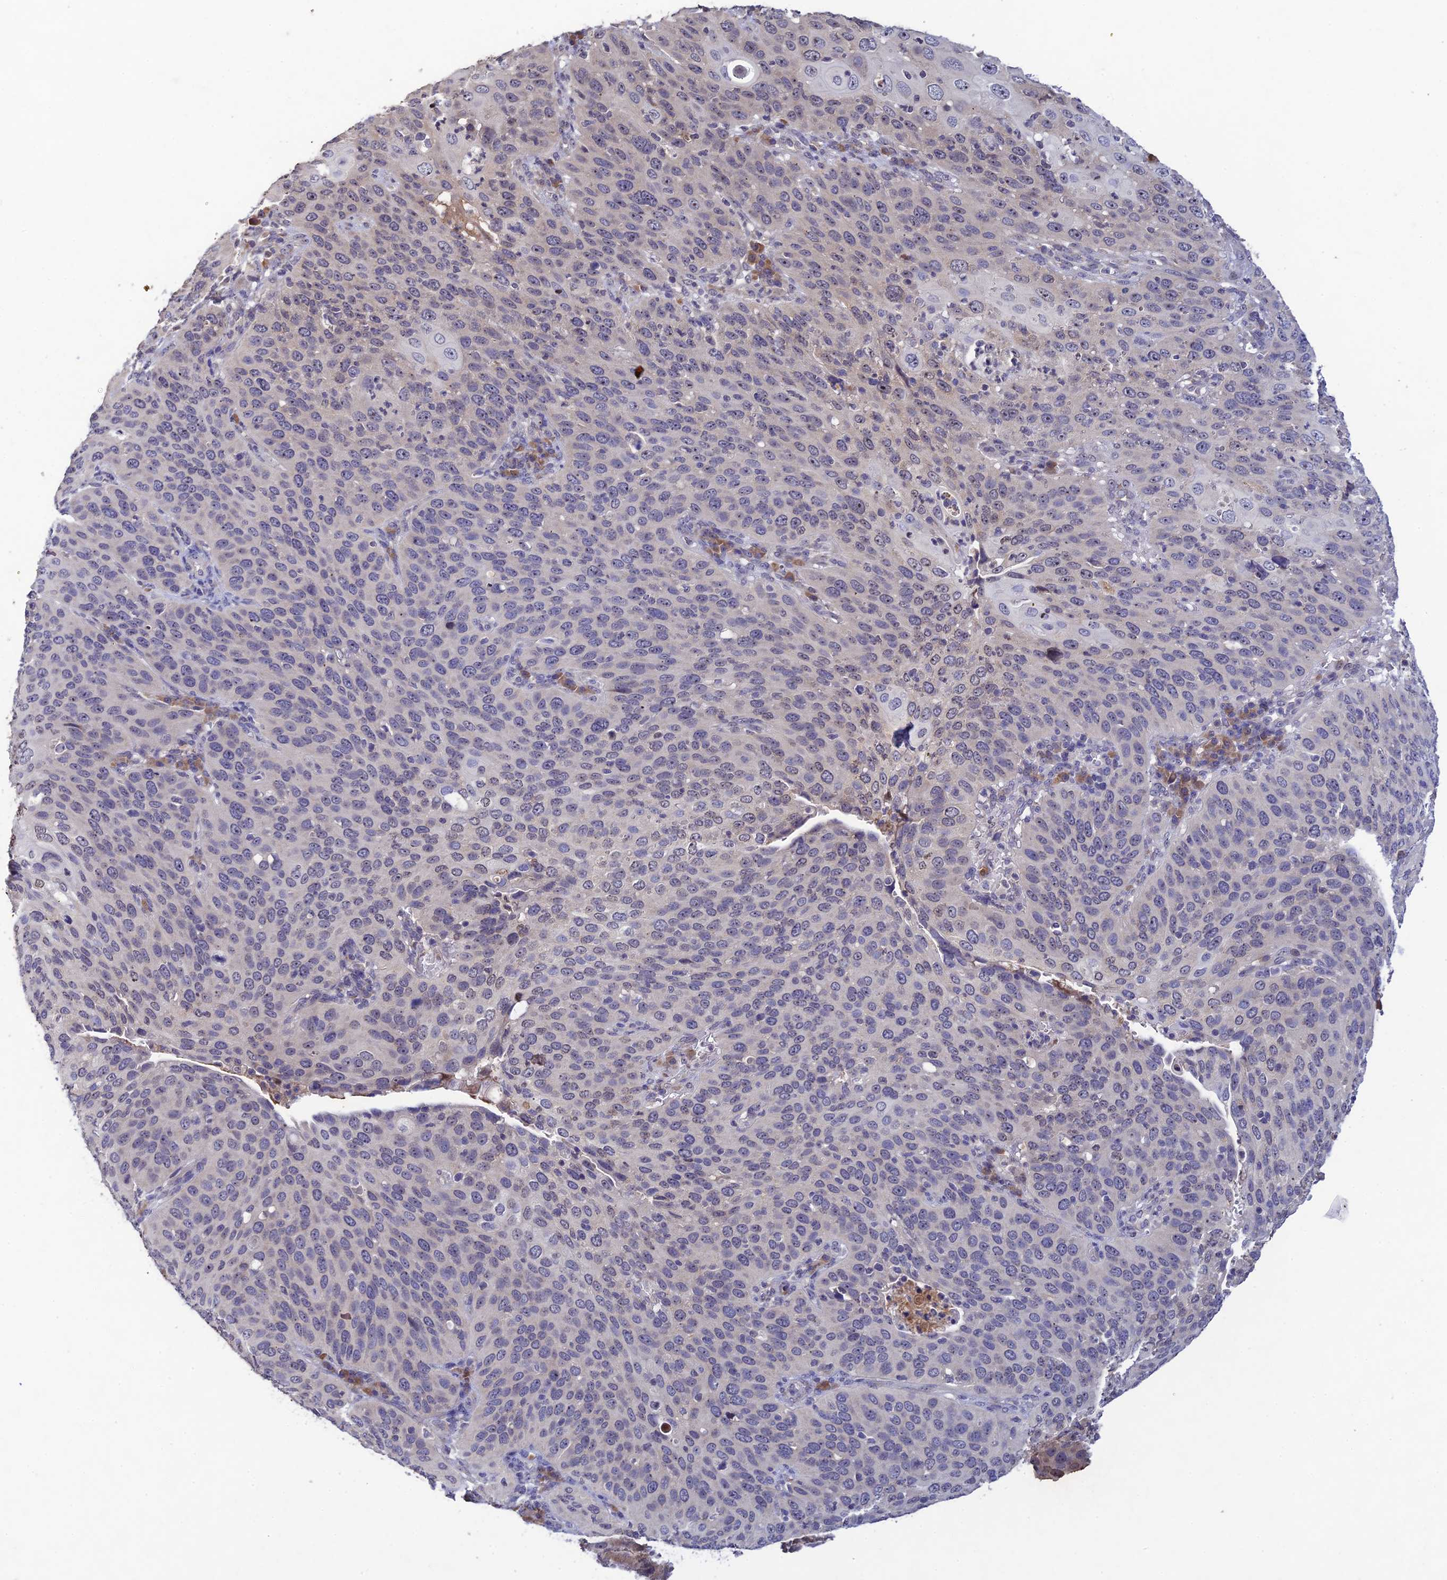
{"staining": {"intensity": "negative", "quantity": "none", "location": "none"}, "tissue": "cervical cancer", "cell_type": "Tumor cells", "image_type": "cancer", "snomed": [{"axis": "morphology", "description": "Squamous cell carcinoma, NOS"}, {"axis": "topography", "description": "Cervix"}], "caption": "DAB immunohistochemical staining of cervical cancer demonstrates no significant positivity in tumor cells.", "gene": "CHST5", "patient": {"sex": "female", "age": 36}}